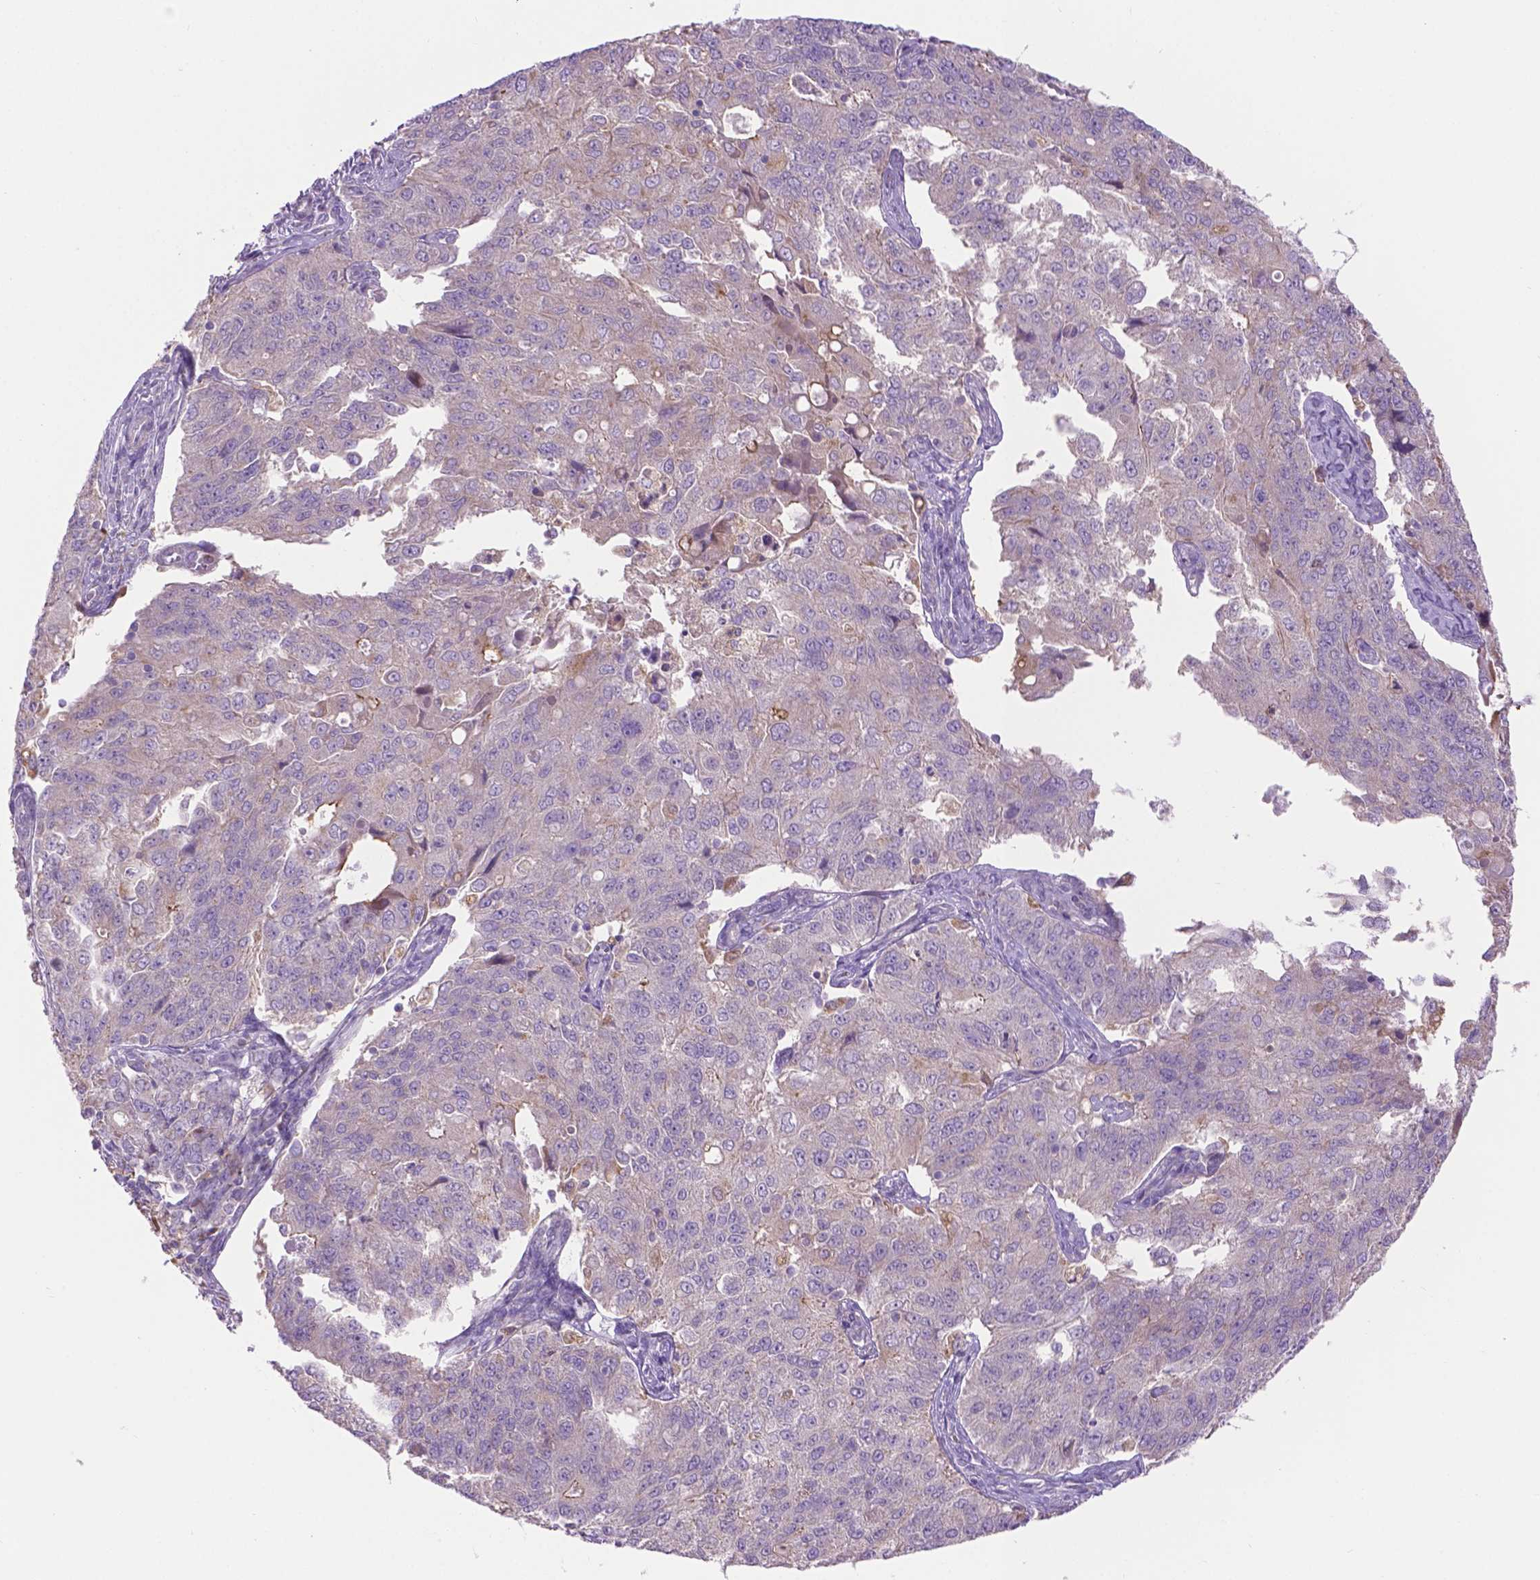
{"staining": {"intensity": "negative", "quantity": "none", "location": "none"}, "tissue": "endometrial cancer", "cell_type": "Tumor cells", "image_type": "cancer", "snomed": [{"axis": "morphology", "description": "Adenocarcinoma, NOS"}, {"axis": "topography", "description": "Endometrium"}], "caption": "Tumor cells are negative for brown protein staining in endometrial cancer.", "gene": "CDH7", "patient": {"sex": "female", "age": 43}}